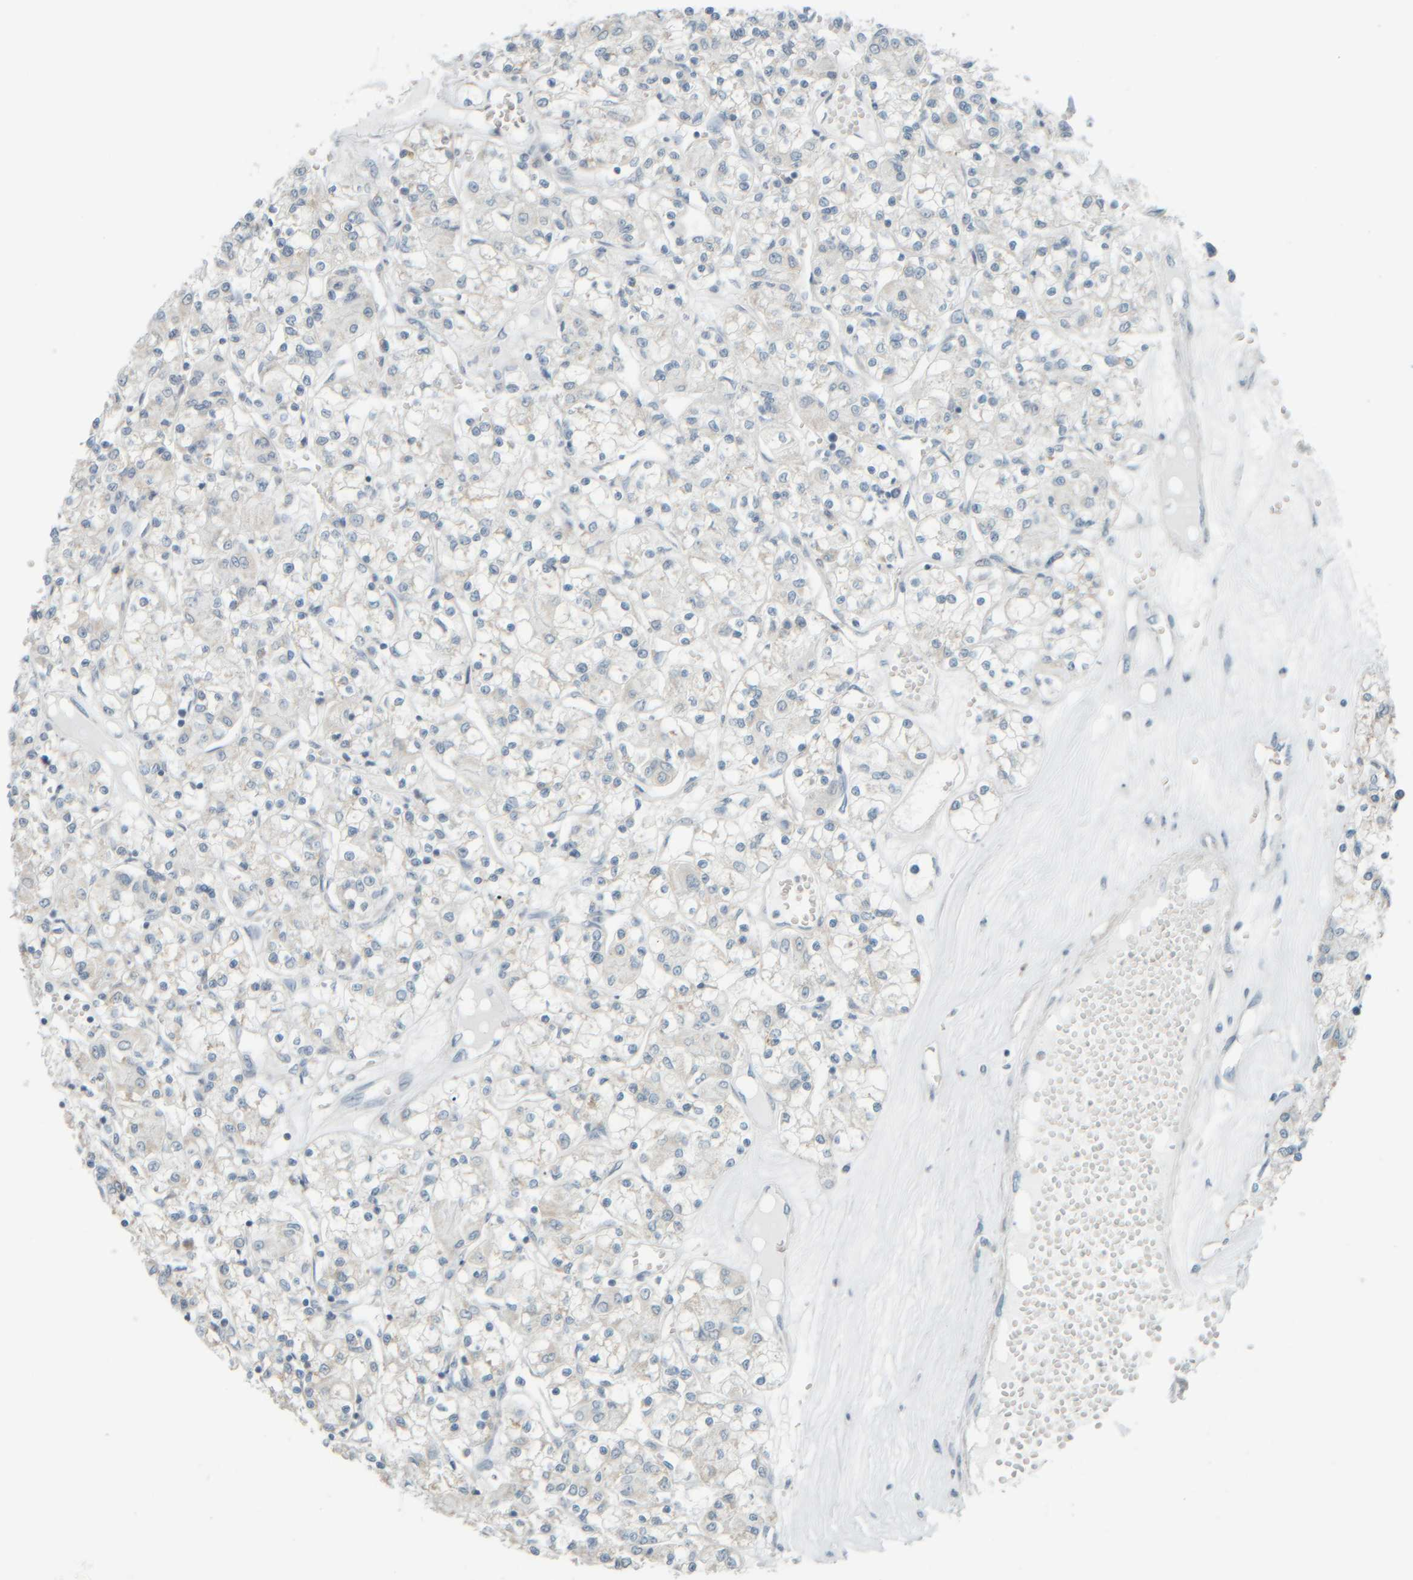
{"staining": {"intensity": "negative", "quantity": "none", "location": "none"}, "tissue": "renal cancer", "cell_type": "Tumor cells", "image_type": "cancer", "snomed": [{"axis": "morphology", "description": "Adenocarcinoma, NOS"}, {"axis": "topography", "description": "Kidney"}], "caption": "This is an immunohistochemistry (IHC) photomicrograph of adenocarcinoma (renal). There is no staining in tumor cells.", "gene": "PTGES3L-AARSD1", "patient": {"sex": "female", "age": 59}}